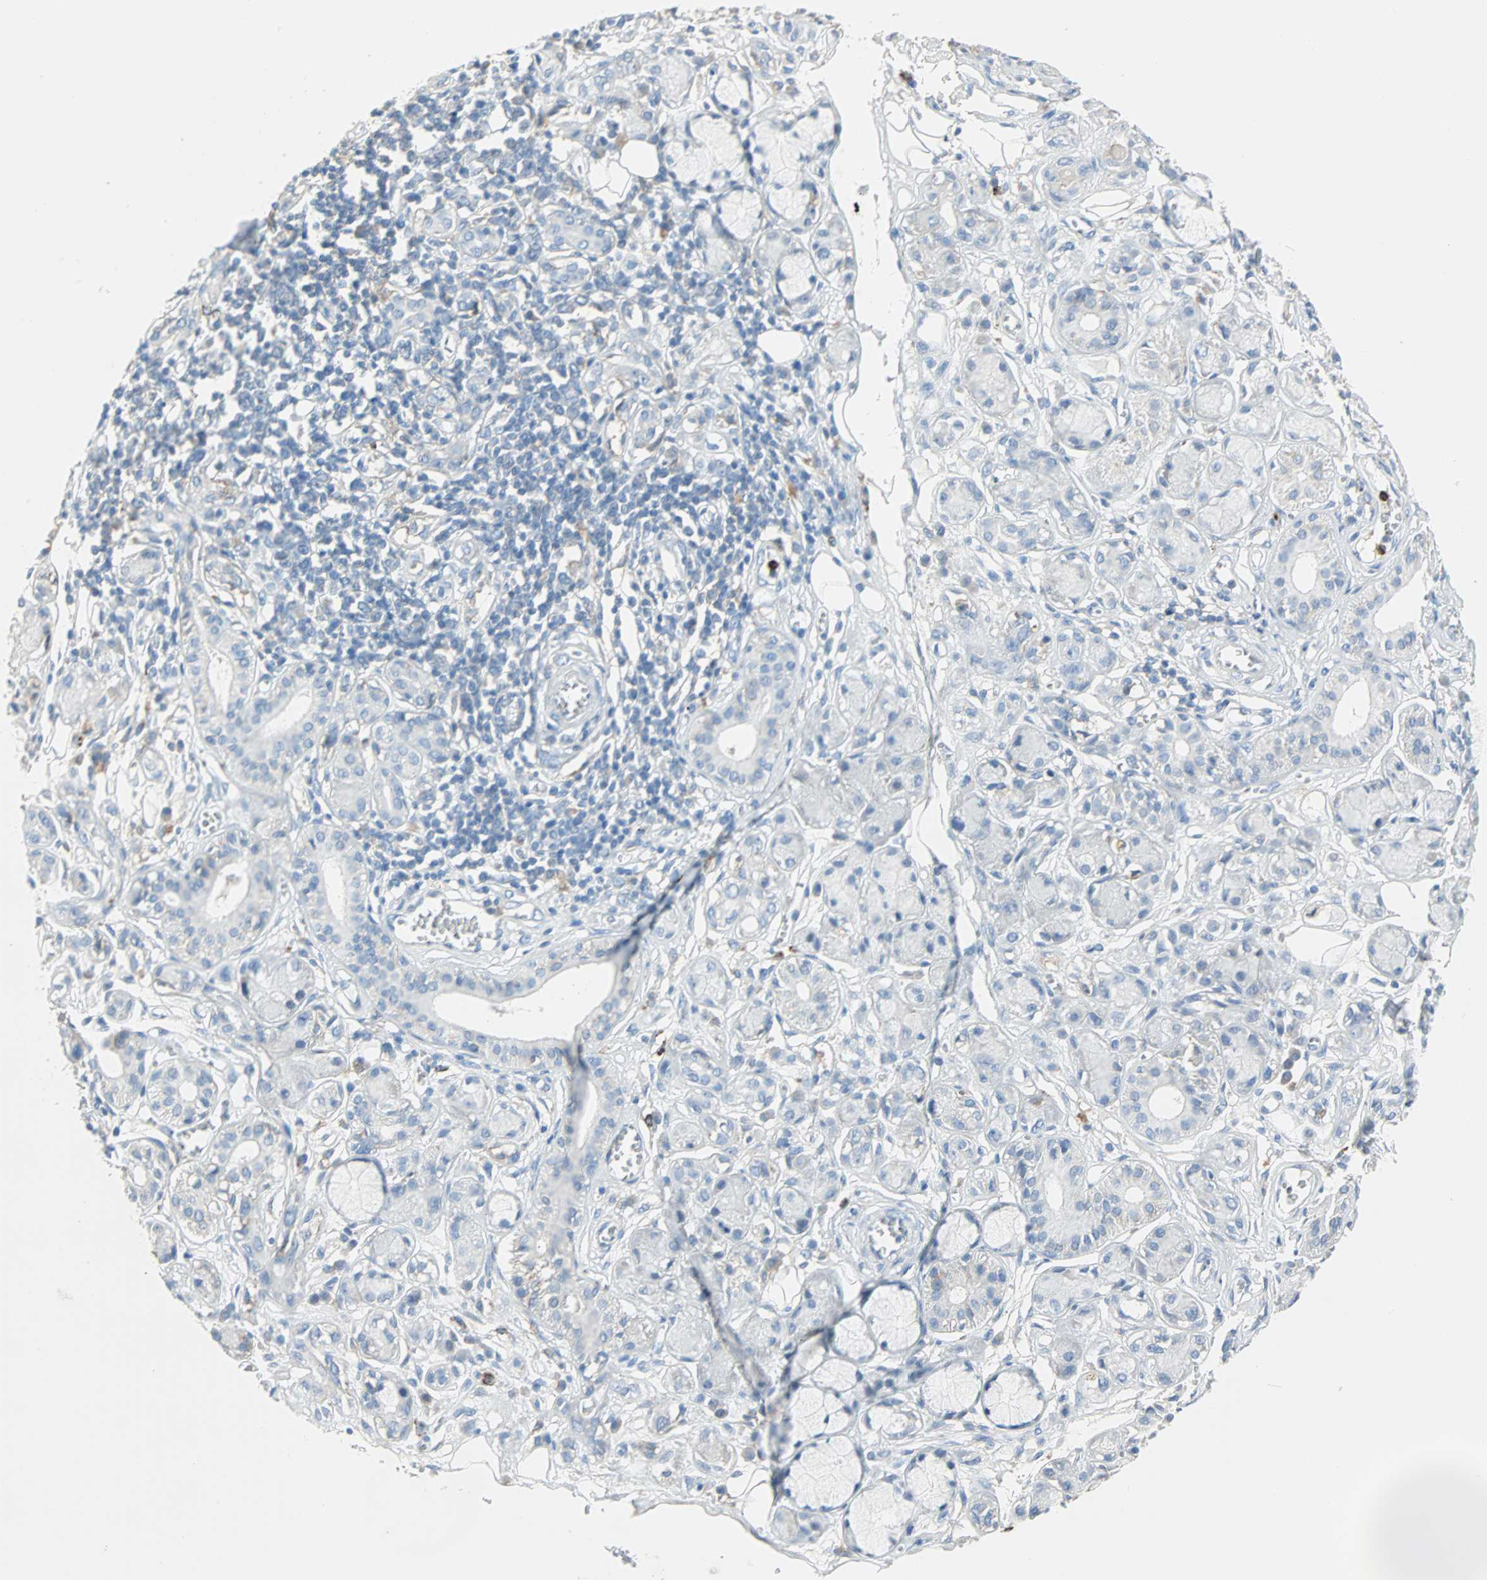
{"staining": {"intensity": "negative", "quantity": "none", "location": "none"}, "tissue": "adipose tissue", "cell_type": "Adipocytes", "image_type": "normal", "snomed": [{"axis": "morphology", "description": "Normal tissue, NOS"}, {"axis": "morphology", "description": "Inflammation, NOS"}, {"axis": "topography", "description": "Salivary gland"}, {"axis": "topography", "description": "Peripheral nerve tissue"}], "caption": "There is no significant expression in adipocytes of adipose tissue. (DAB immunohistochemistry visualized using brightfield microscopy, high magnification).", "gene": "CLEC4A", "patient": {"sex": "female", "age": 75}}